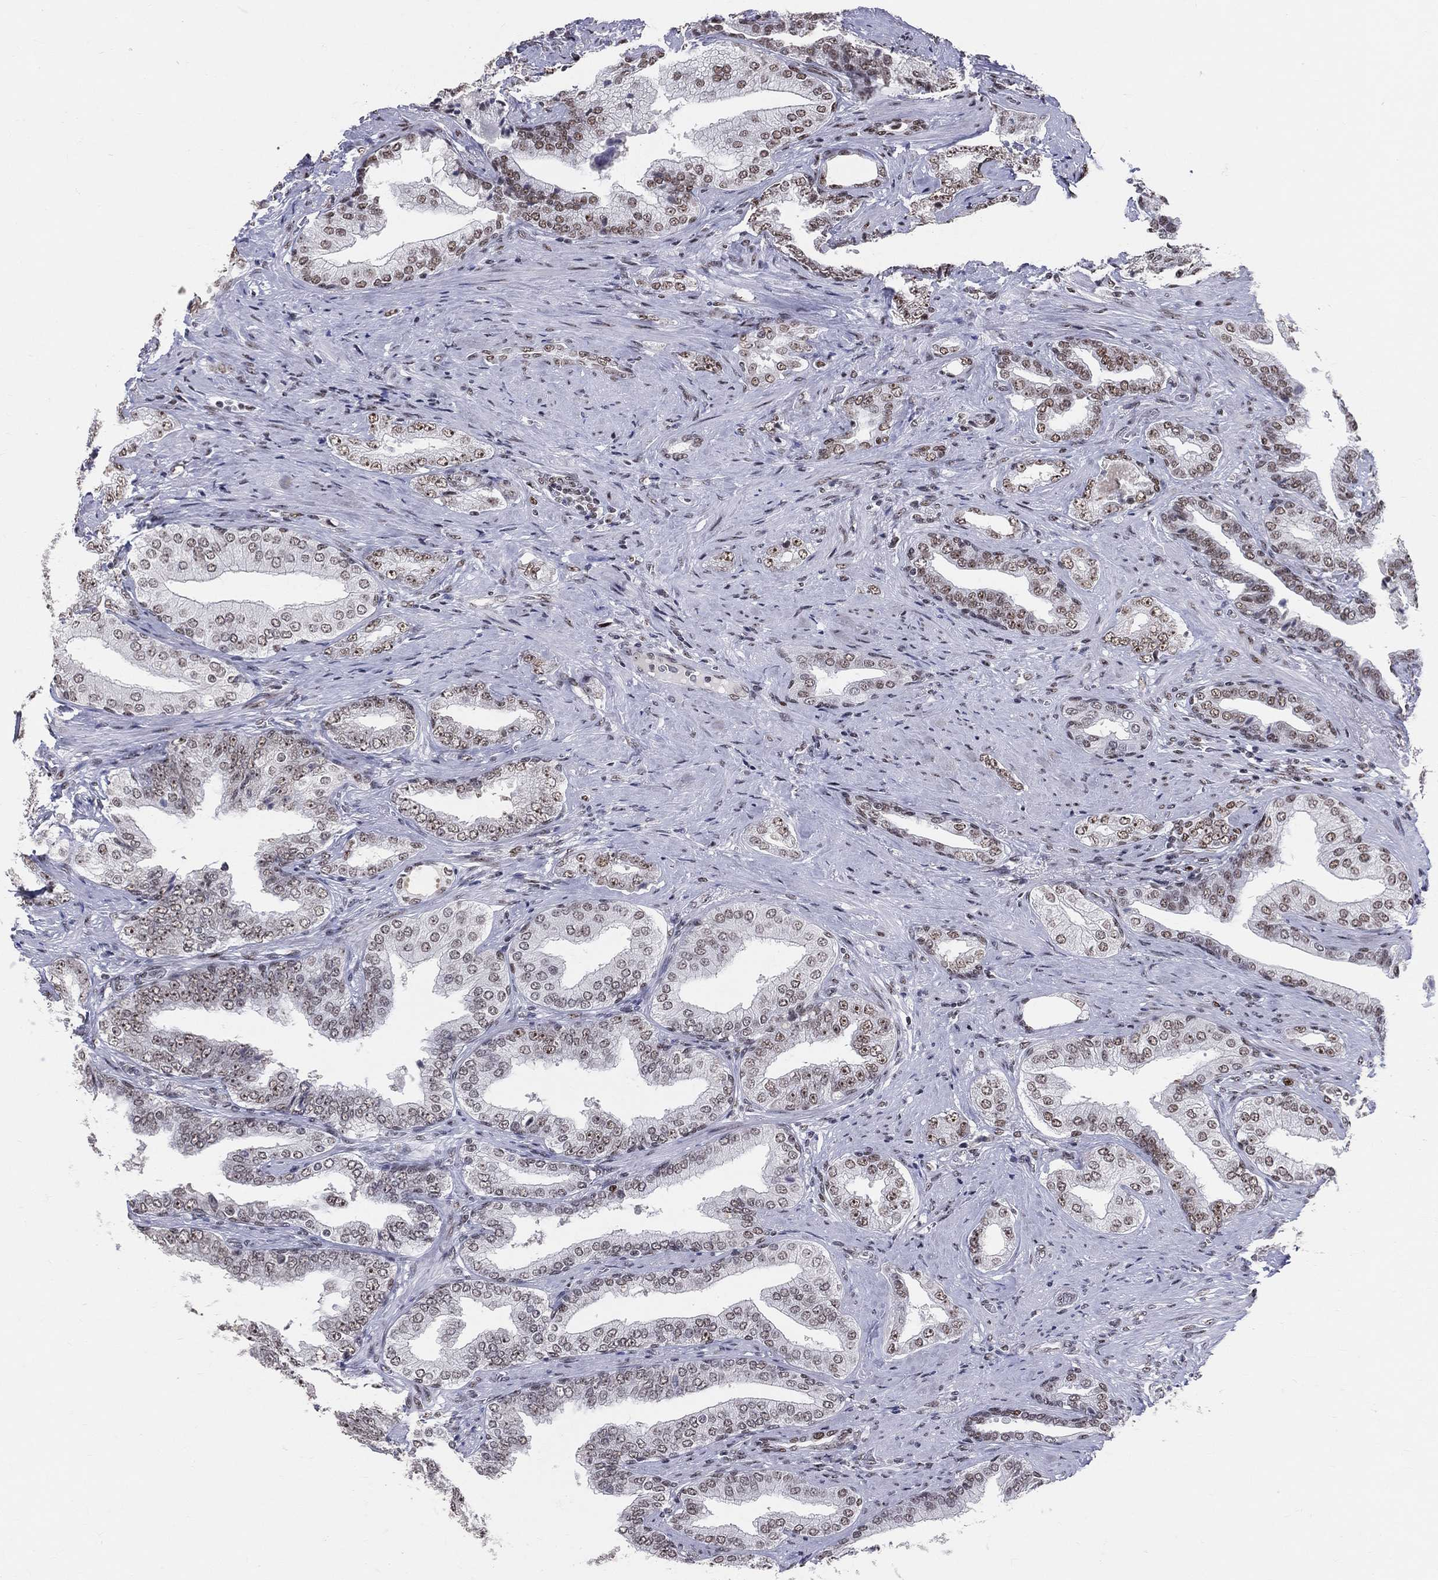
{"staining": {"intensity": "strong", "quantity": "25%-75%", "location": "nuclear"}, "tissue": "prostate cancer", "cell_type": "Tumor cells", "image_type": "cancer", "snomed": [{"axis": "morphology", "description": "Adenocarcinoma, Low grade"}, {"axis": "topography", "description": "Prostate and seminal vesicle, NOS"}], "caption": "The micrograph displays a brown stain indicating the presence of a protein in the nuclear of tumor cells in prostate adenocarcinoma (low-grade).", "gene": "CDK7", "patient": {"sex": "male", "age": 61}}